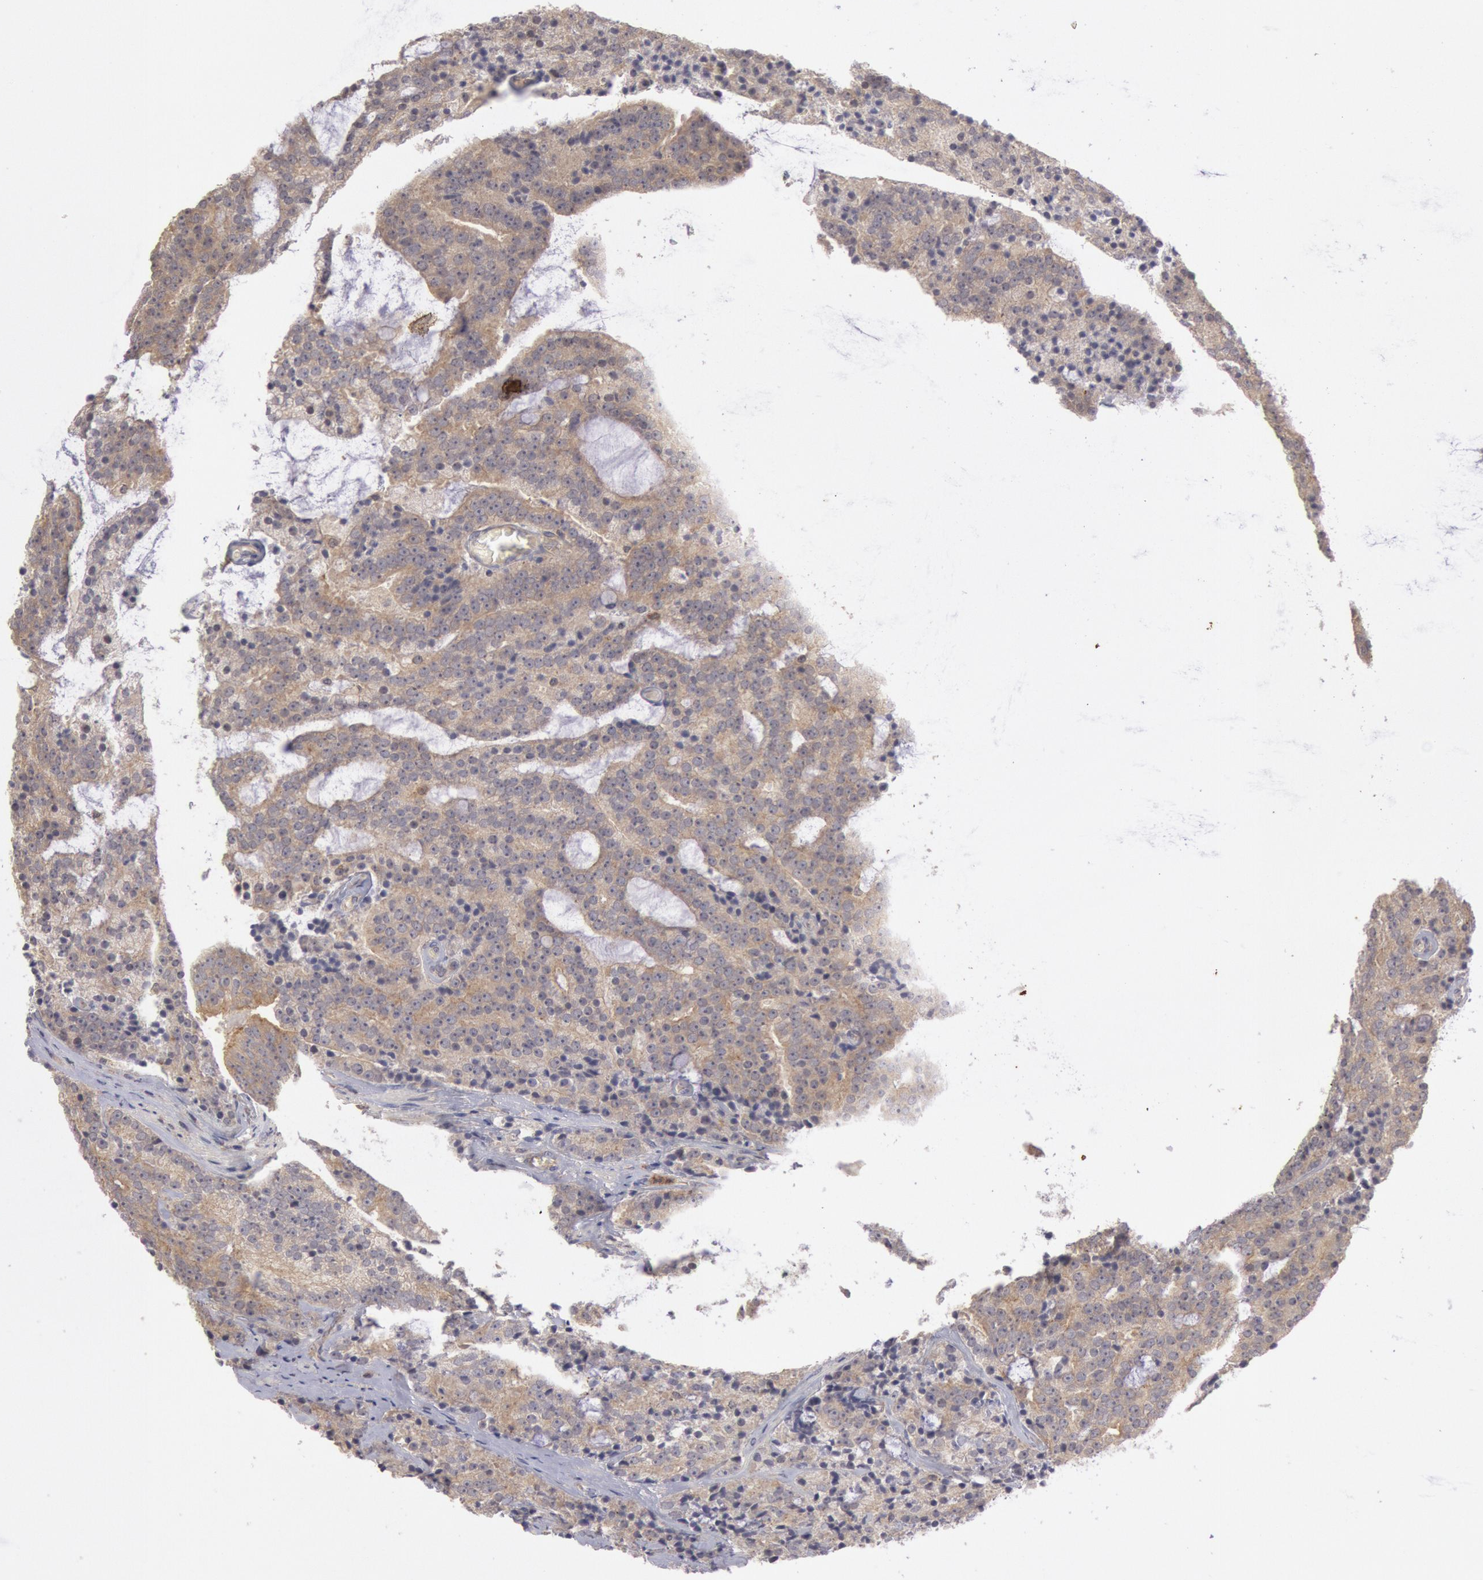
{"staining": {"intensity": "moderate", "quantity": ">75%", "location": "cytoplasmic/membranous"}, "tissue": "prostate cancer", "cell_type": "Tumor cells", "image_type": "cancer", "snomed": [{"axis": "morphology", "description": "Adenocarcinoma, Medium grade"}, {"axis": "topography", "description": "Prostate"}], "caption": "Prostate cancer stained for a protein (brown) displays moderate cytoplasmic/membranous positive positivity in approximately >75% of tumor cells.", "gene": "PLA2G6", "patient": {"sex": "male", "age": 65}}